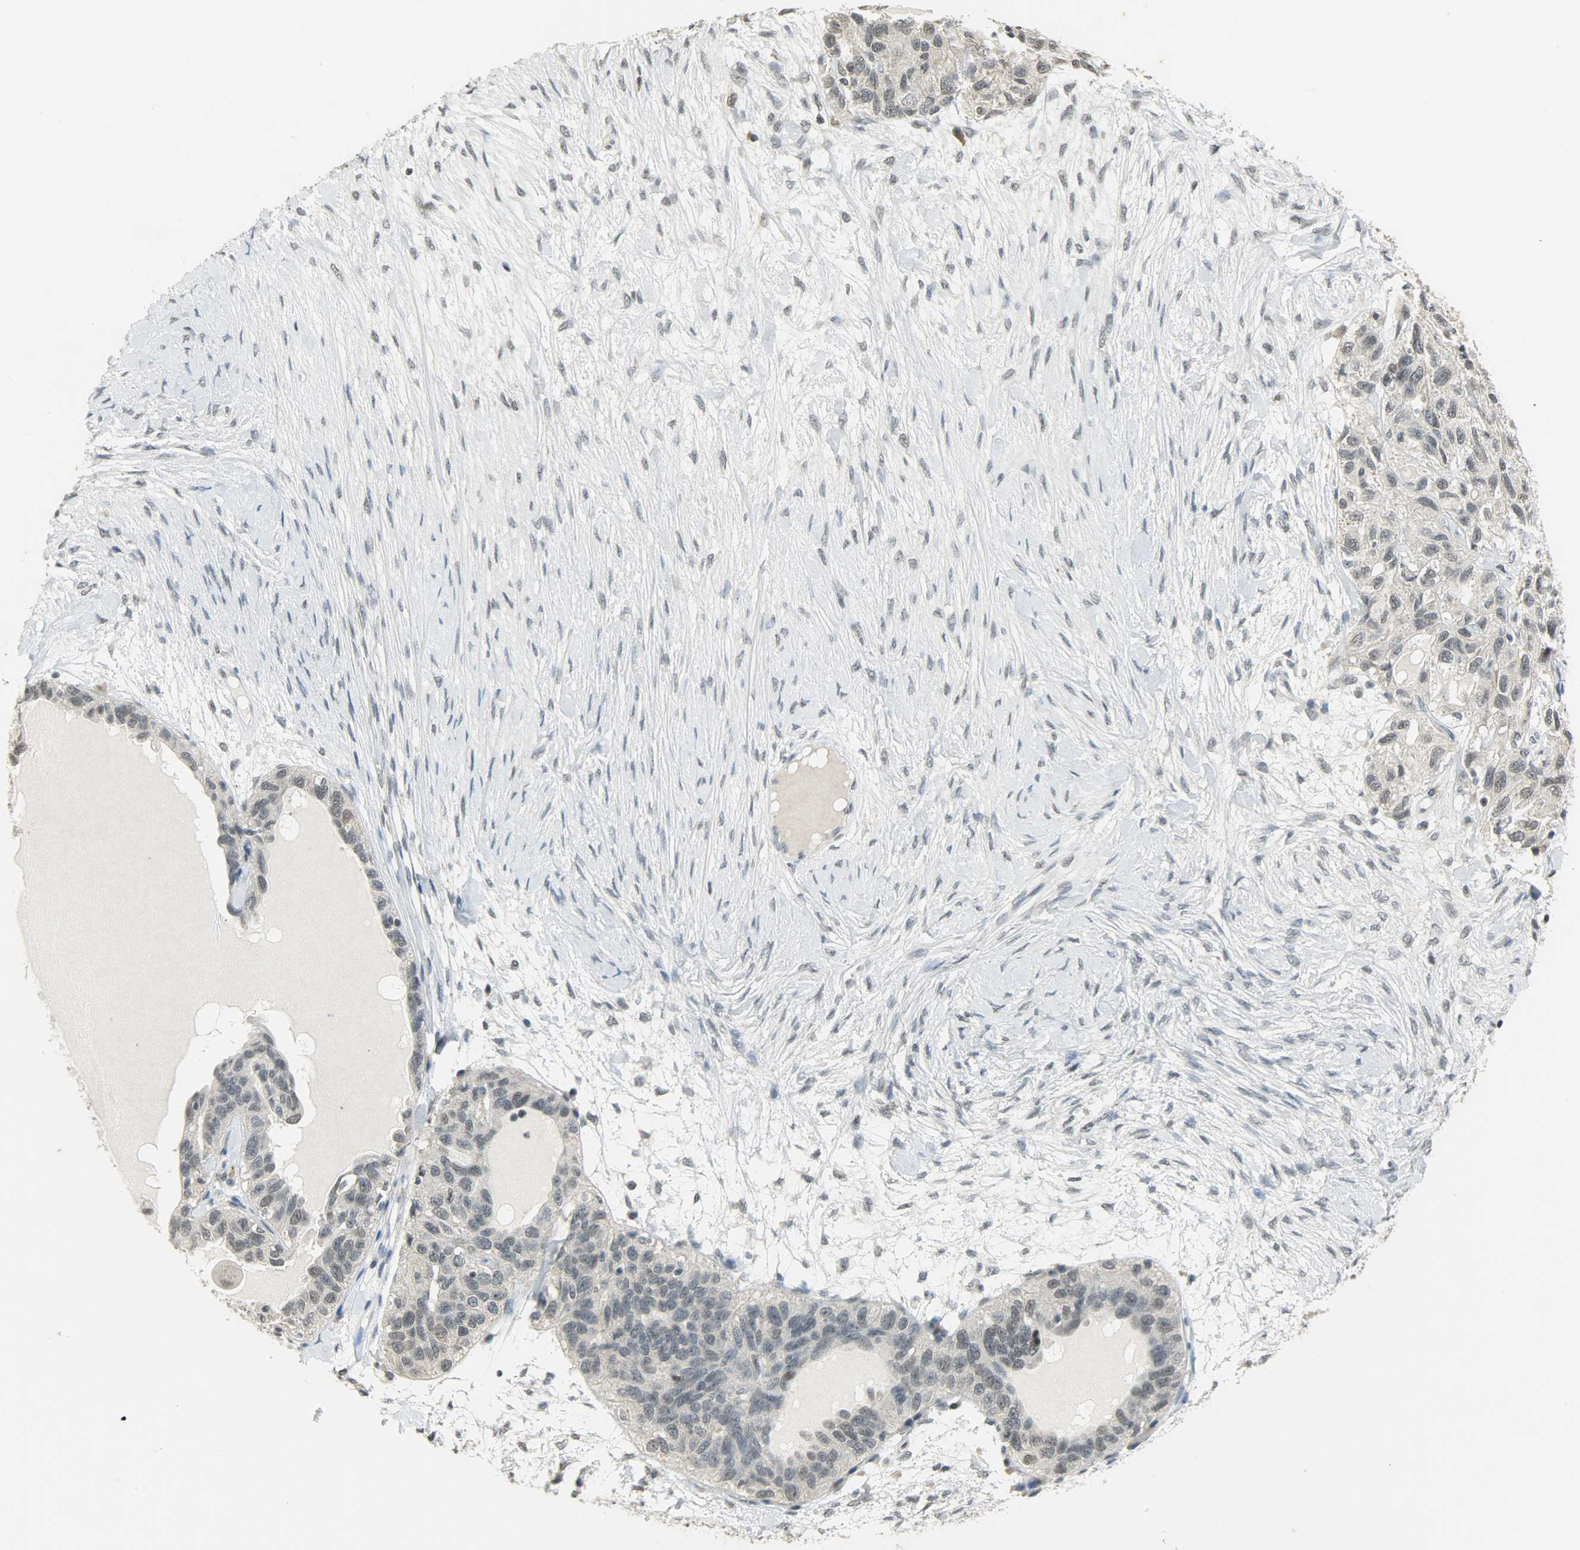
{"staining": {"intensity": "weak", "quantity": "25%-75%", "location": "nuclear"}, "tissue": "ovarian cancer", "cell_type": "Tumor cells", "image_type": "cancer", "snomed": [{"axis": "morphology", "description": "Cystadenocarcinoma, serous, NOS"}, {"axis": "topography", "description": "Ovary"}], "caption": "Ovarian serous cystadenocarcinoma stained with a protein marker displays weak staining in tumor cells.", "gene": "SMARCA5", "patient": {"sex": "female", "age": 82}}